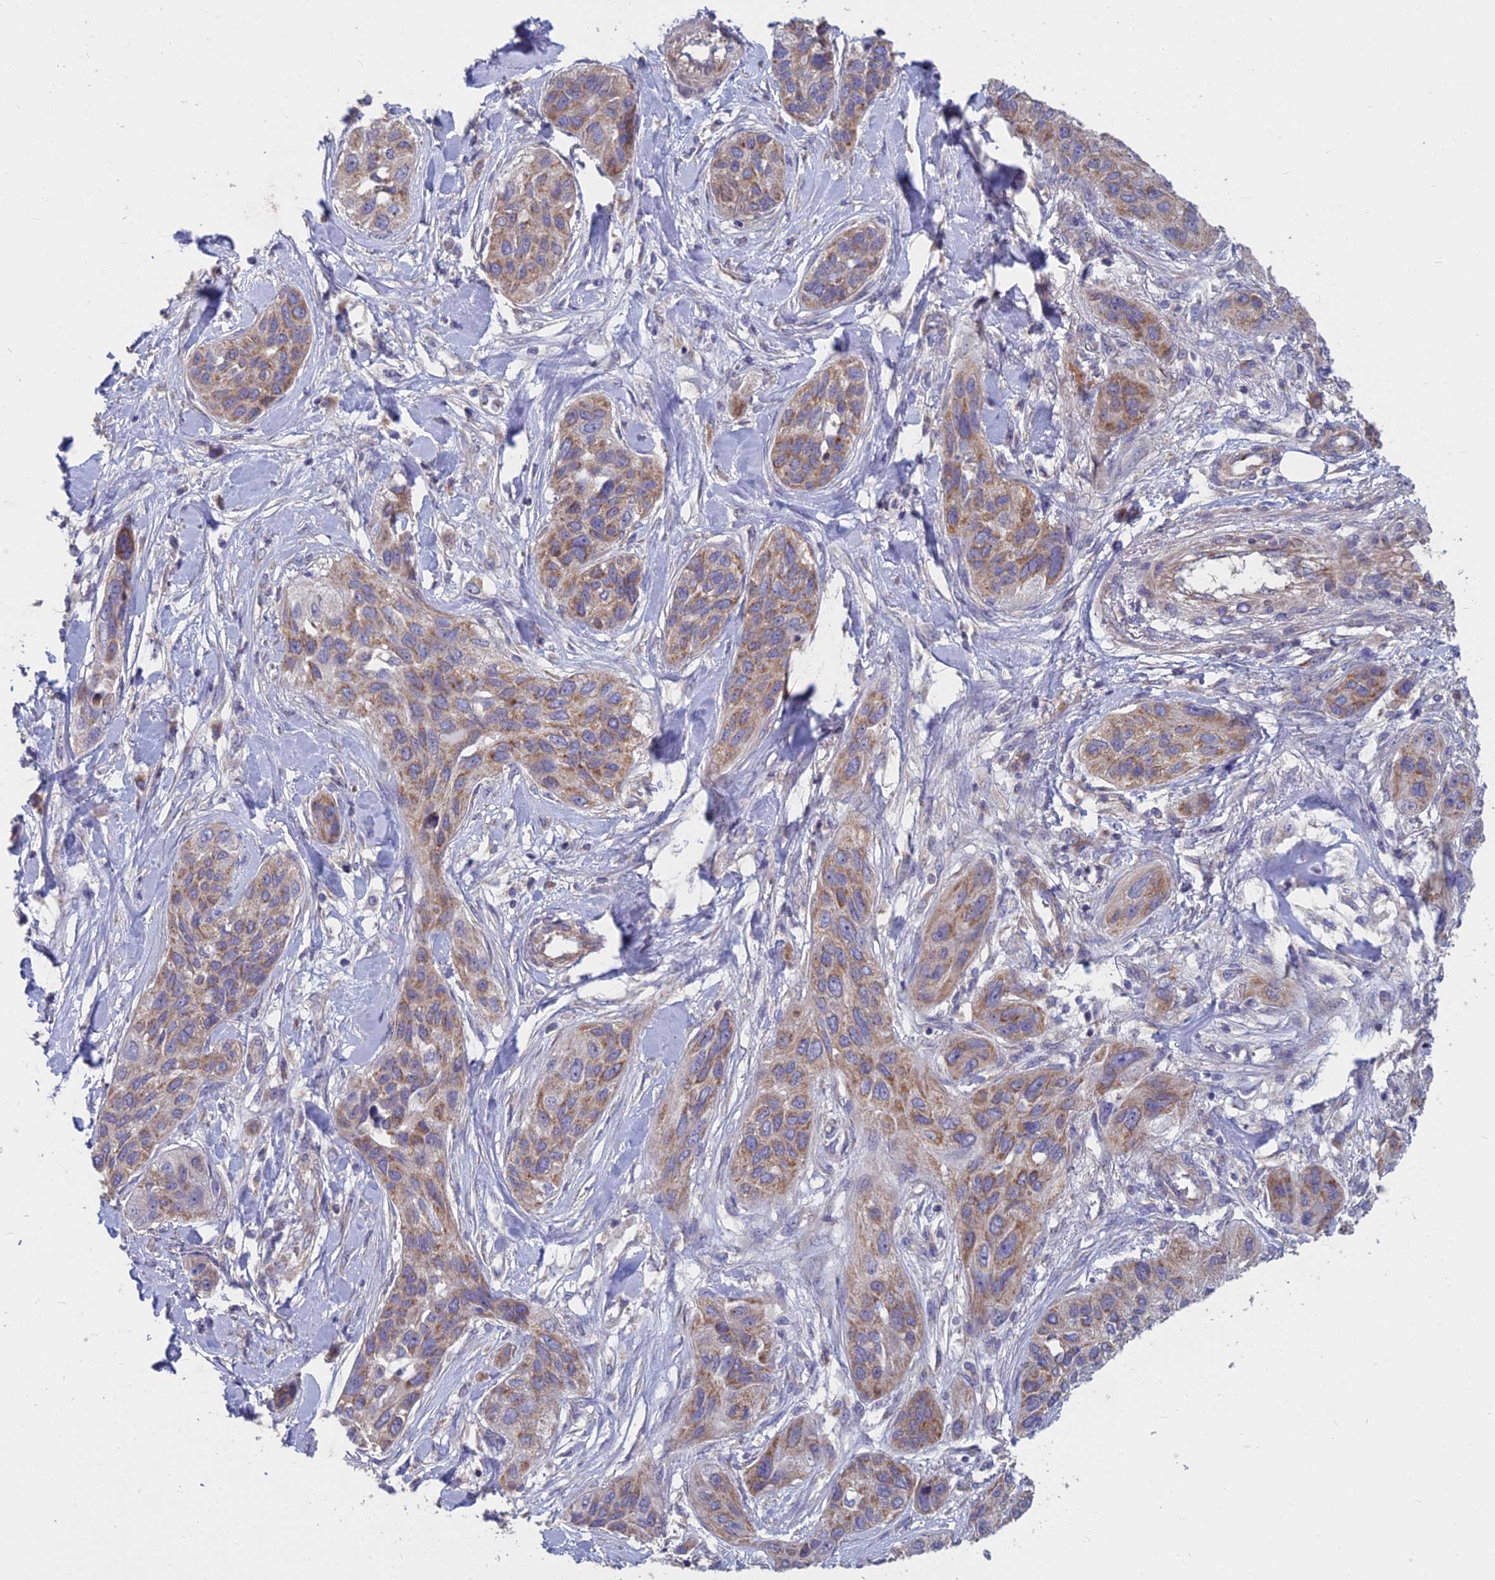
{"staining": {"intensity": "moderate", "quantity": ">75%", "location": "cytoplasmic/membranous"}, "tissue": "lung cancer", "cell_type": "Tumor cells", "image_type": "cancer", "snomed": [{"axis": "morphology", "description": "Squamous cell carcinoma, NOS"}, {"axis": "topography", "description": "Lung"}], "caption": "Lung cancer stained with IHC shows moderate cytoplasmic/membranous positivity in approximately >75% of tumor cells. (DAB (3,3'-diaminobenzidine) = brown stain, brightfield microscopy at high magnification).", "gene": "COX20", "patient": {"sex": "female", "age": 70}}